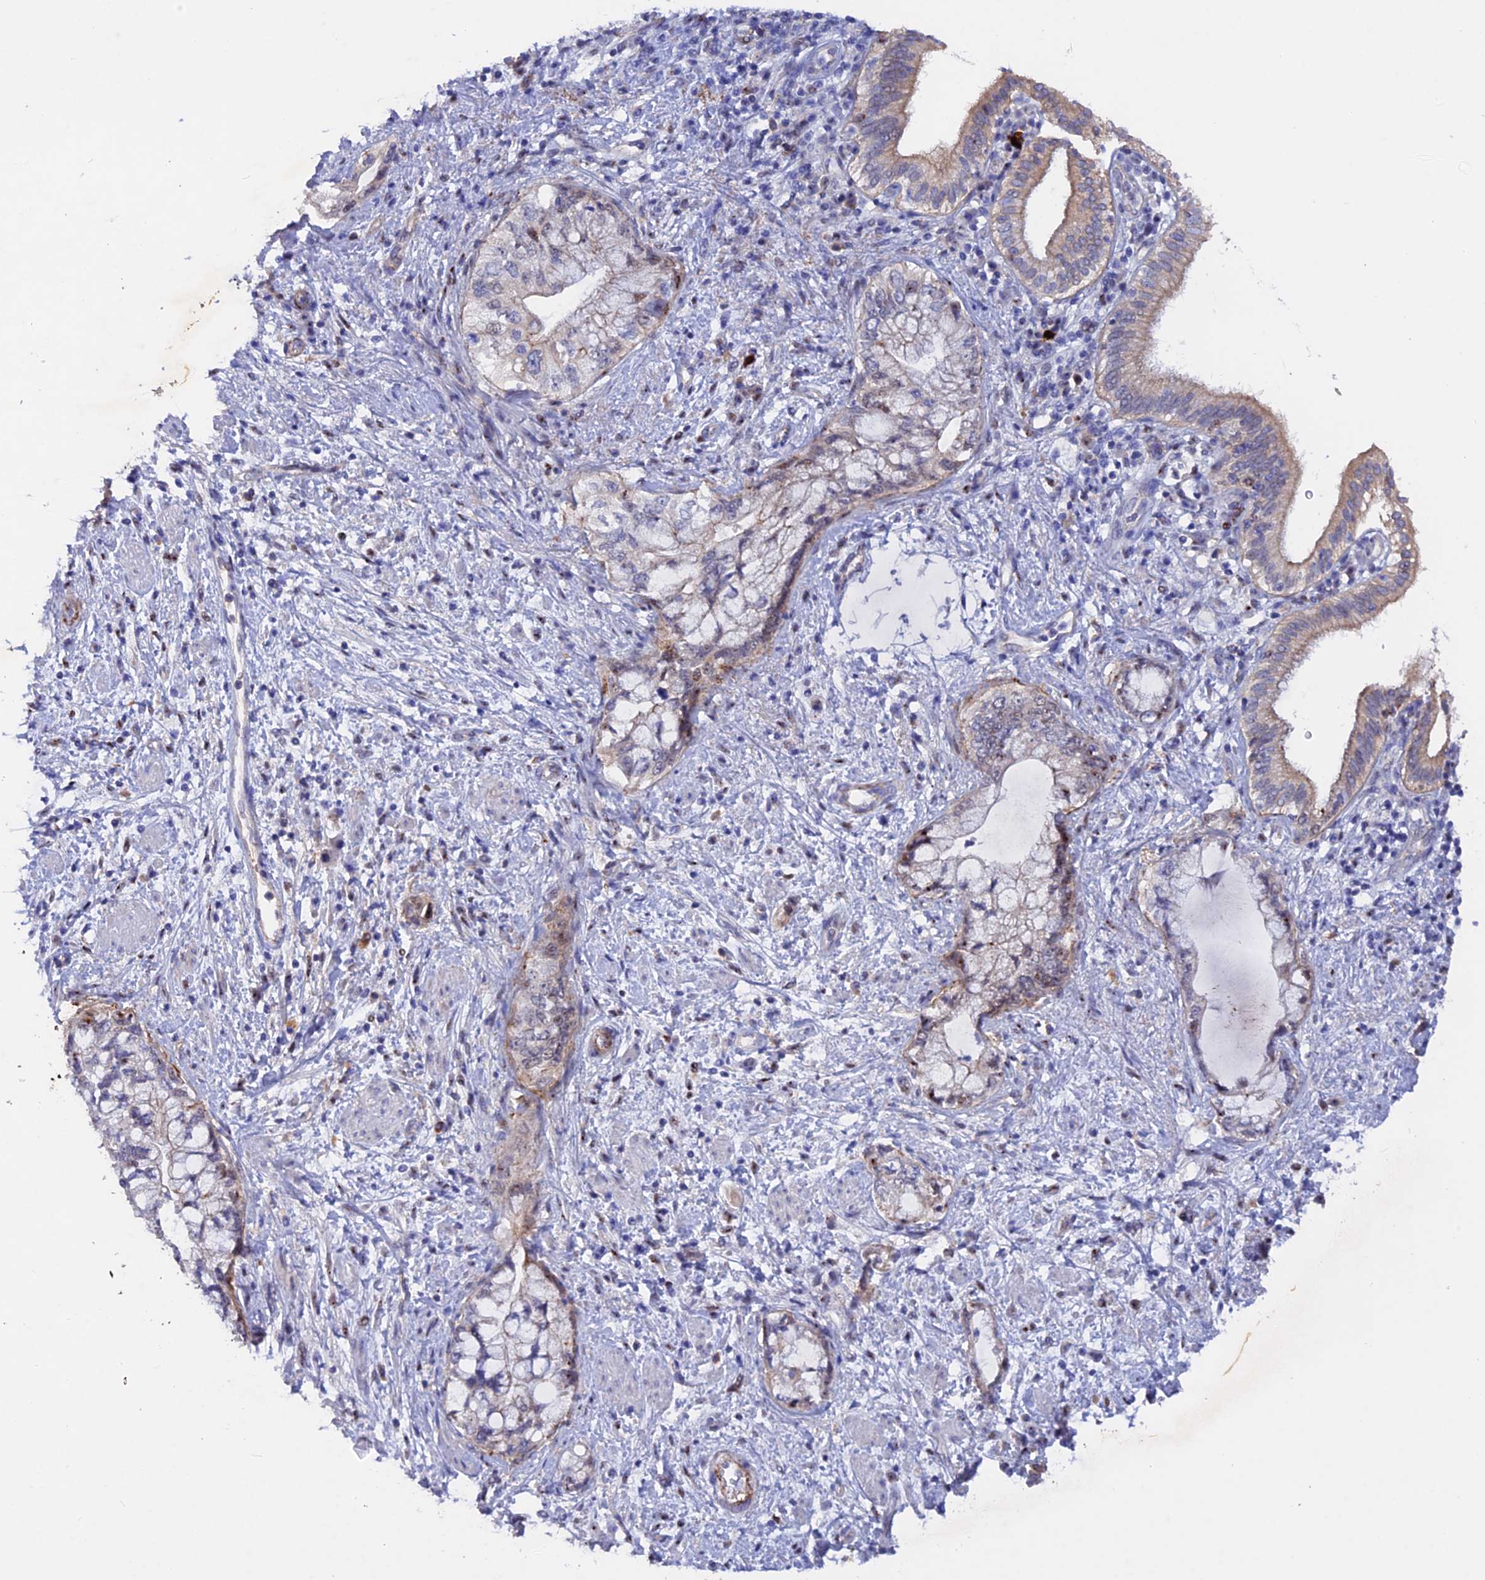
{"staining": {"intensity": "weak", "quantity": "<25%", "location": "cytoplasmic/membranous"}, "tissue": "pancreatic cancer", "cell_type": "Tumor cells", "image_type": "cancer", "snomed": [{"axis": "morphology", "description": "Adenocarcinoma, NOS"}, {"axis": "topography", "description": "Pancreas"}], "caption": "The image exhibits no significant staining in tumor cells of pancreatic cancer (adenocarcinoma). (Stains: DAB immunohistochemistry (IHC) with hematoxylin counter stain, Microscopy: brightfield microscopy at high magnification).", "gene": "GK5", "patient": {"sex": "female", "age": 73}}